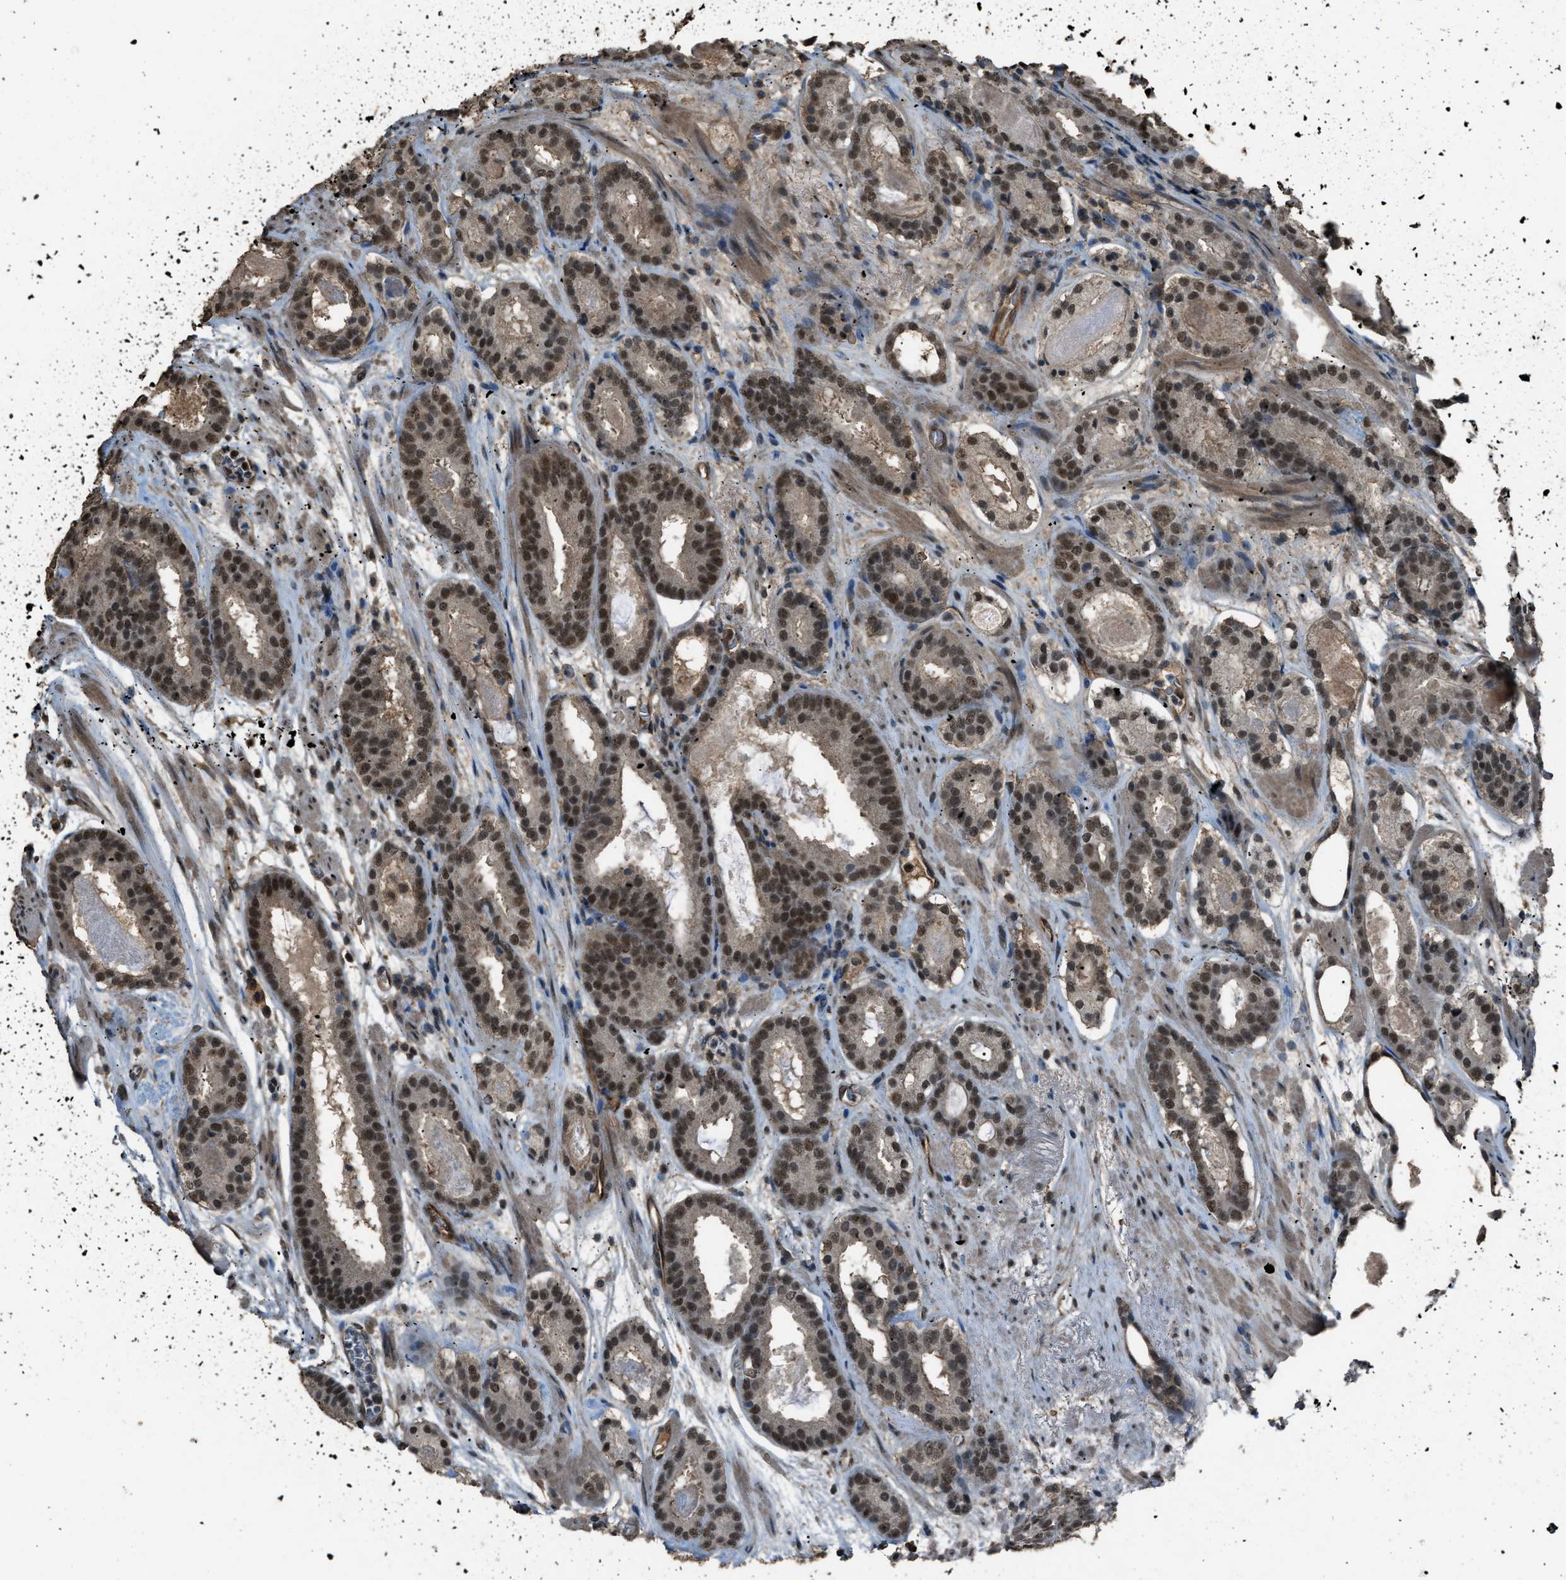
{"staining": {"intensity": "strong", "quantity": ">75%", "location": "nuclear"}, "tissue": "prostate cancer", "cell_type": "Tumor cells", "image_type": "cancer", "snomed": [{"axis": "morphology", "description": "Adenocarcinoma, Low grade"}, {"axis": "topography", "description": "Prostate"}], "caption": "Protein analysis of prostate low-grade adenocarcinoma tissue demonstrates strong nuclear positivity in approximately >75% of tumor cells. (DAB (3,3'-diaminobenzidine) IHC, brown staining for protein, blue staining for nuclei).", "gene": "SERTAD2", "patient": {"sex": "male", "age": 69}}